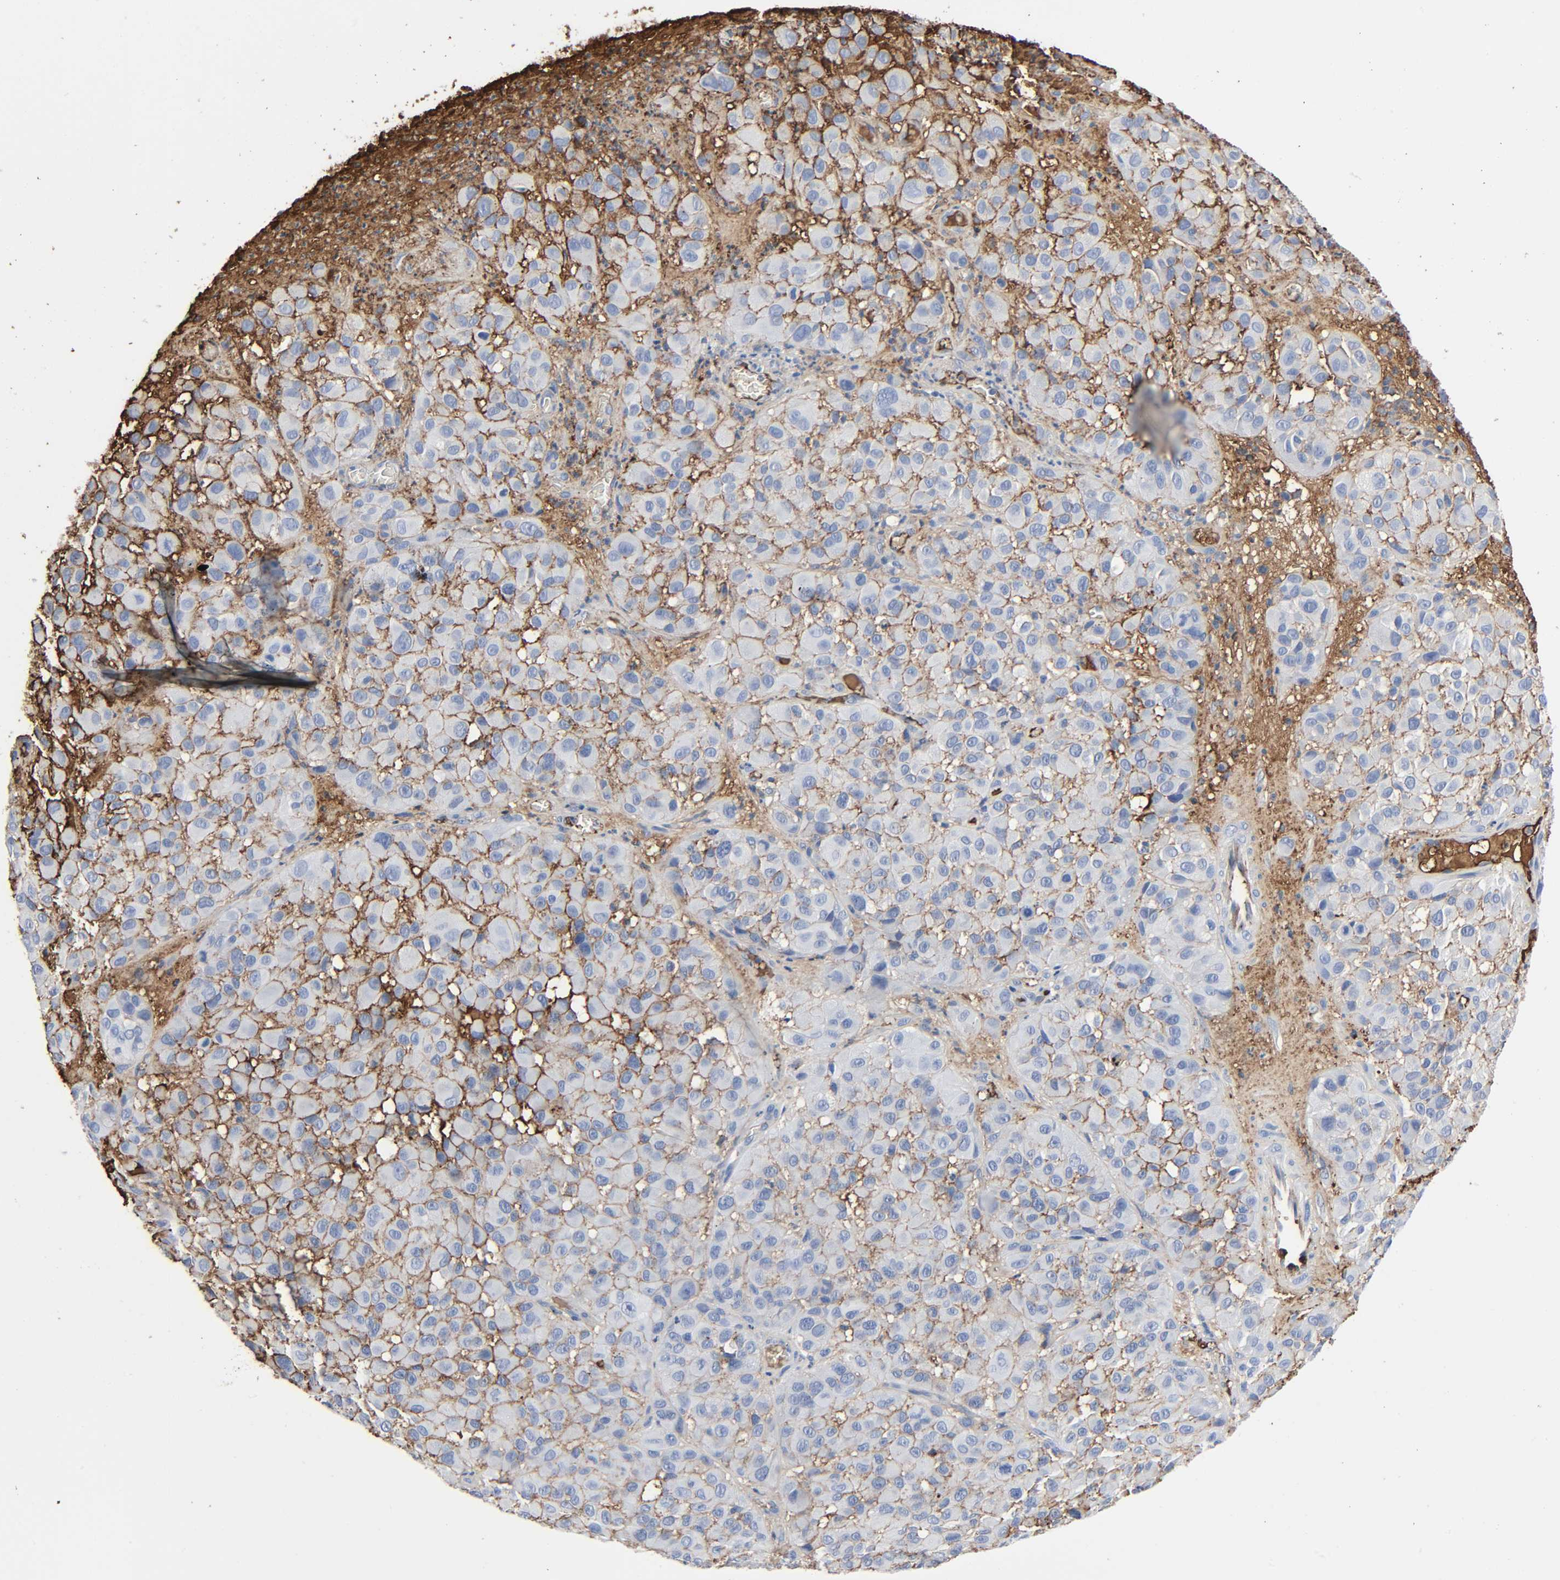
{"staining": {"intensity": "moderate", "quantity": "25%-75%", "location": "cytoplasmic/membranous"}, "tissue": "melanoma", "cell_type": "Tumor cells", "image_type": "cancer", "snomed": [{"axis": "morphology", "description": "Malignant melanoma, NOS"}, {"axis": "topography", "description": "Skin"}], "caption": "Moderate cytoplasmic/membranous protein expression is present in about 25%-75% of tumor cells in malignant melanoma.", "gene": "C3", "patient": {"sex": "female", "age": 21}}